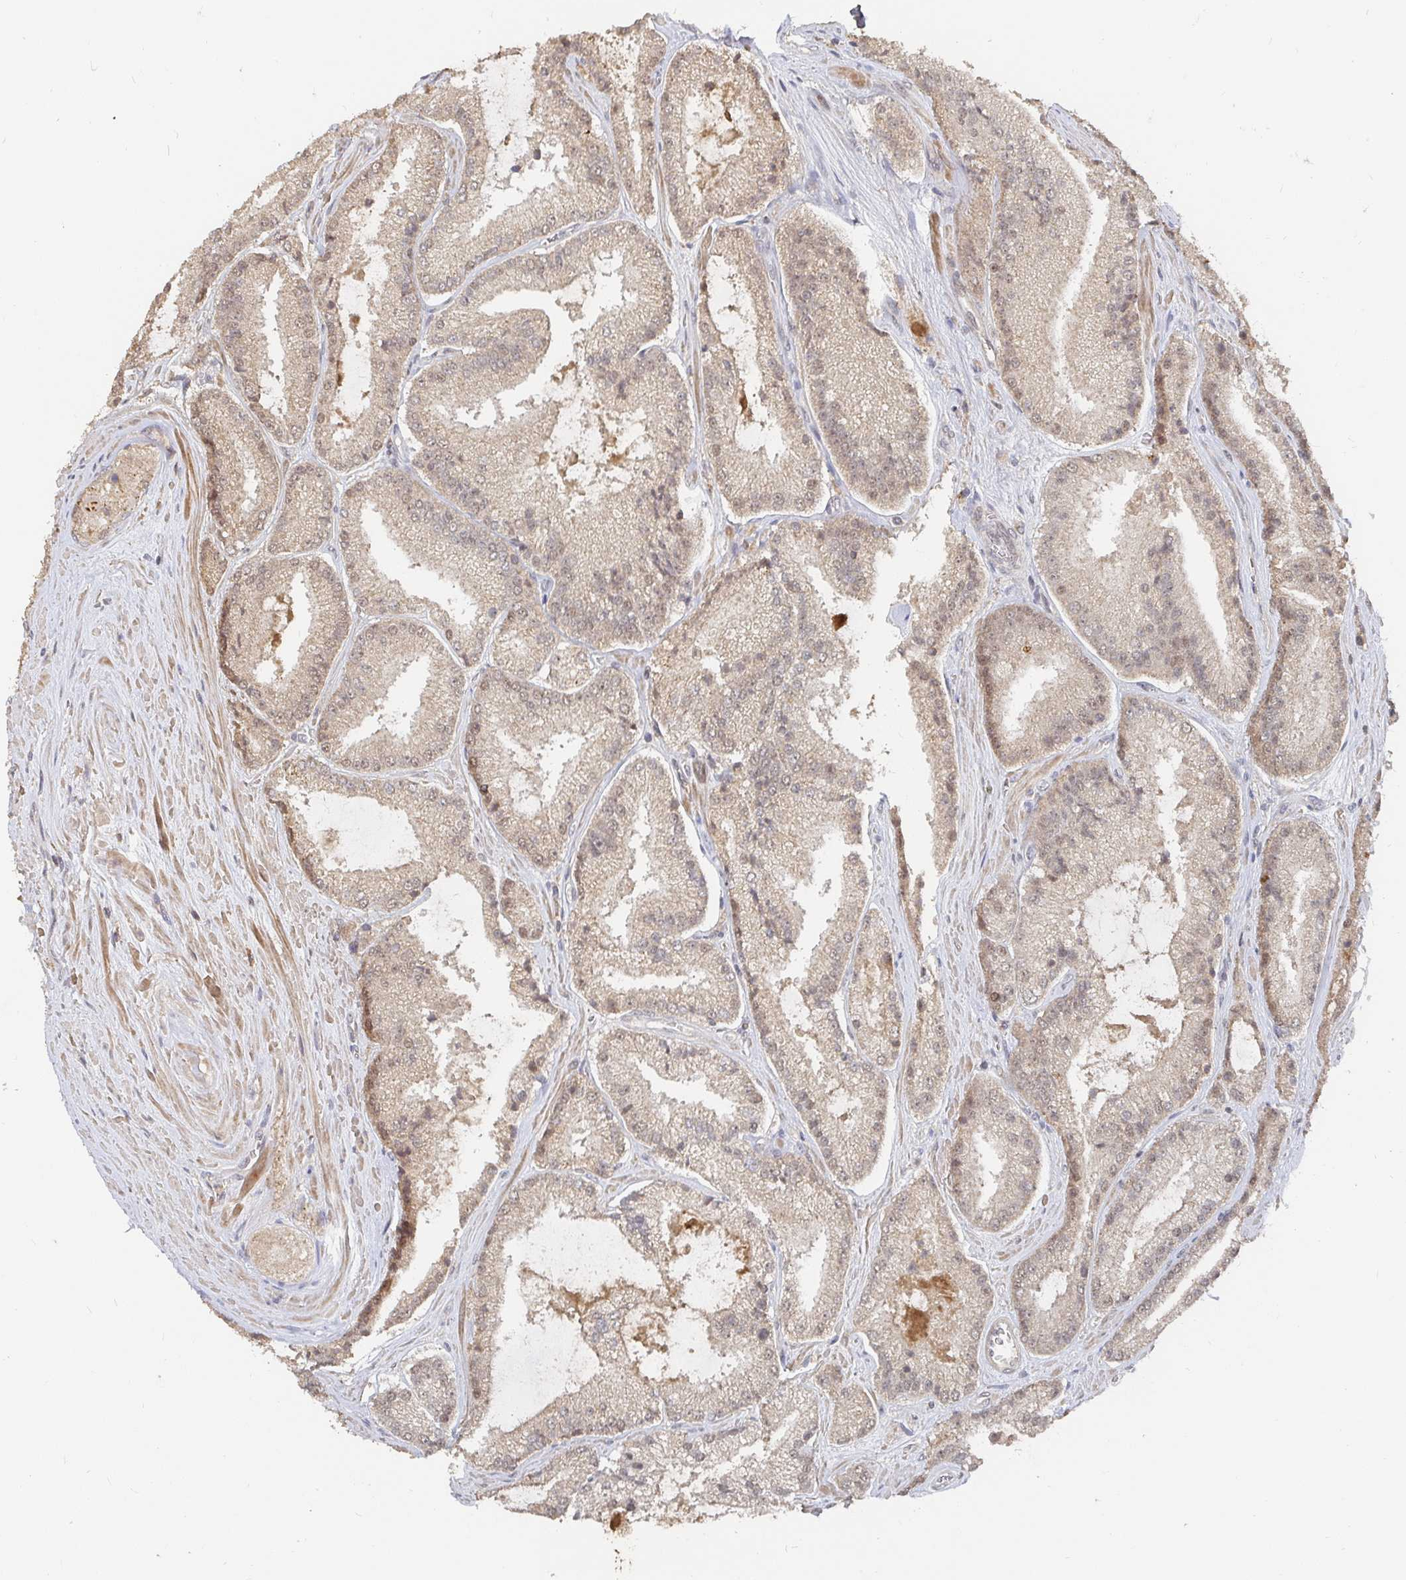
{"staining": {"intensity": "weak", "quantity": "25%-75%", "location": "cytoplasmic/membranous,nuclear"}, "tissue": "prostate cancer", "cell_type": "Tumor cells", "image_type": "cancer", "snomed": [{"axis": "morphology", "description": "Adenocarcinoma, High grade"}, {"axis": "topography", "description": "Prostate"}], "caption": "Approximately 25%-75% of tumor cells in human prostate cancer (adenocarcinoma (high-grade)) exhibit weak cytoplasmic/membranous and nuclear protein staining as visualized by brown immunohistochemical staining.", "gene": "LRP5", "patient": {"sex": "male", "age": 73}}